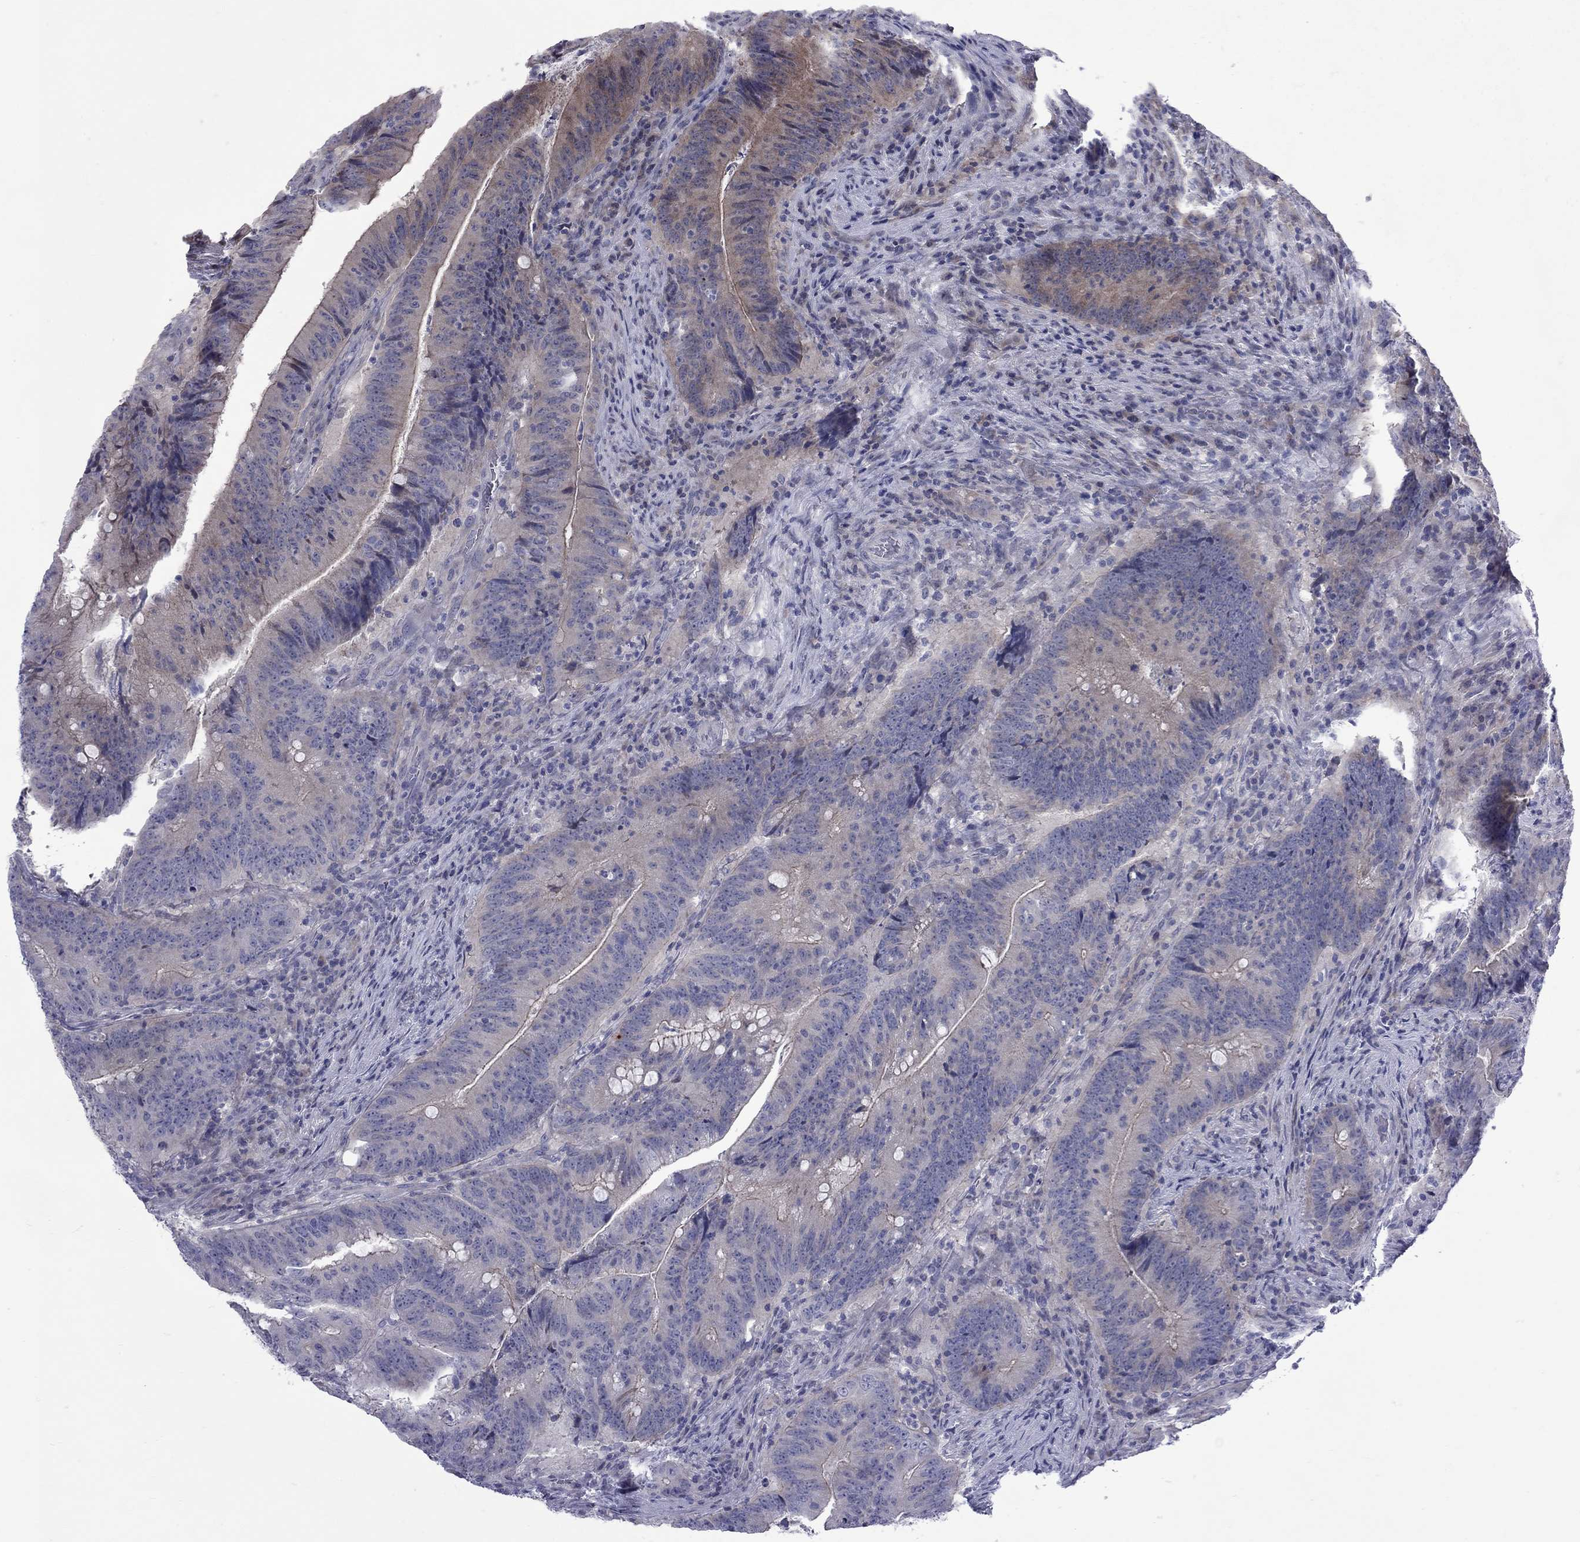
{"staining": {"intensity": "moderate", "quantity": "<25%", "location": "cytoplasmic/membranous"}, "tissue": "colorectal cancer", "cell_type": "Tumor cells", "image_type": "cancer", "snomed": [{"axis": "morphology", "description": "Adenocarcinoma, NOS"}, {"axis": "topography", "description": "Colon"}], "caption": "A brown stain shows moderate cytoplasmic/membranous expression of a protein in colorectal cancer tumor cells.", "gene": "NRARP", "patient": {"sex": "female", "age": 87}}